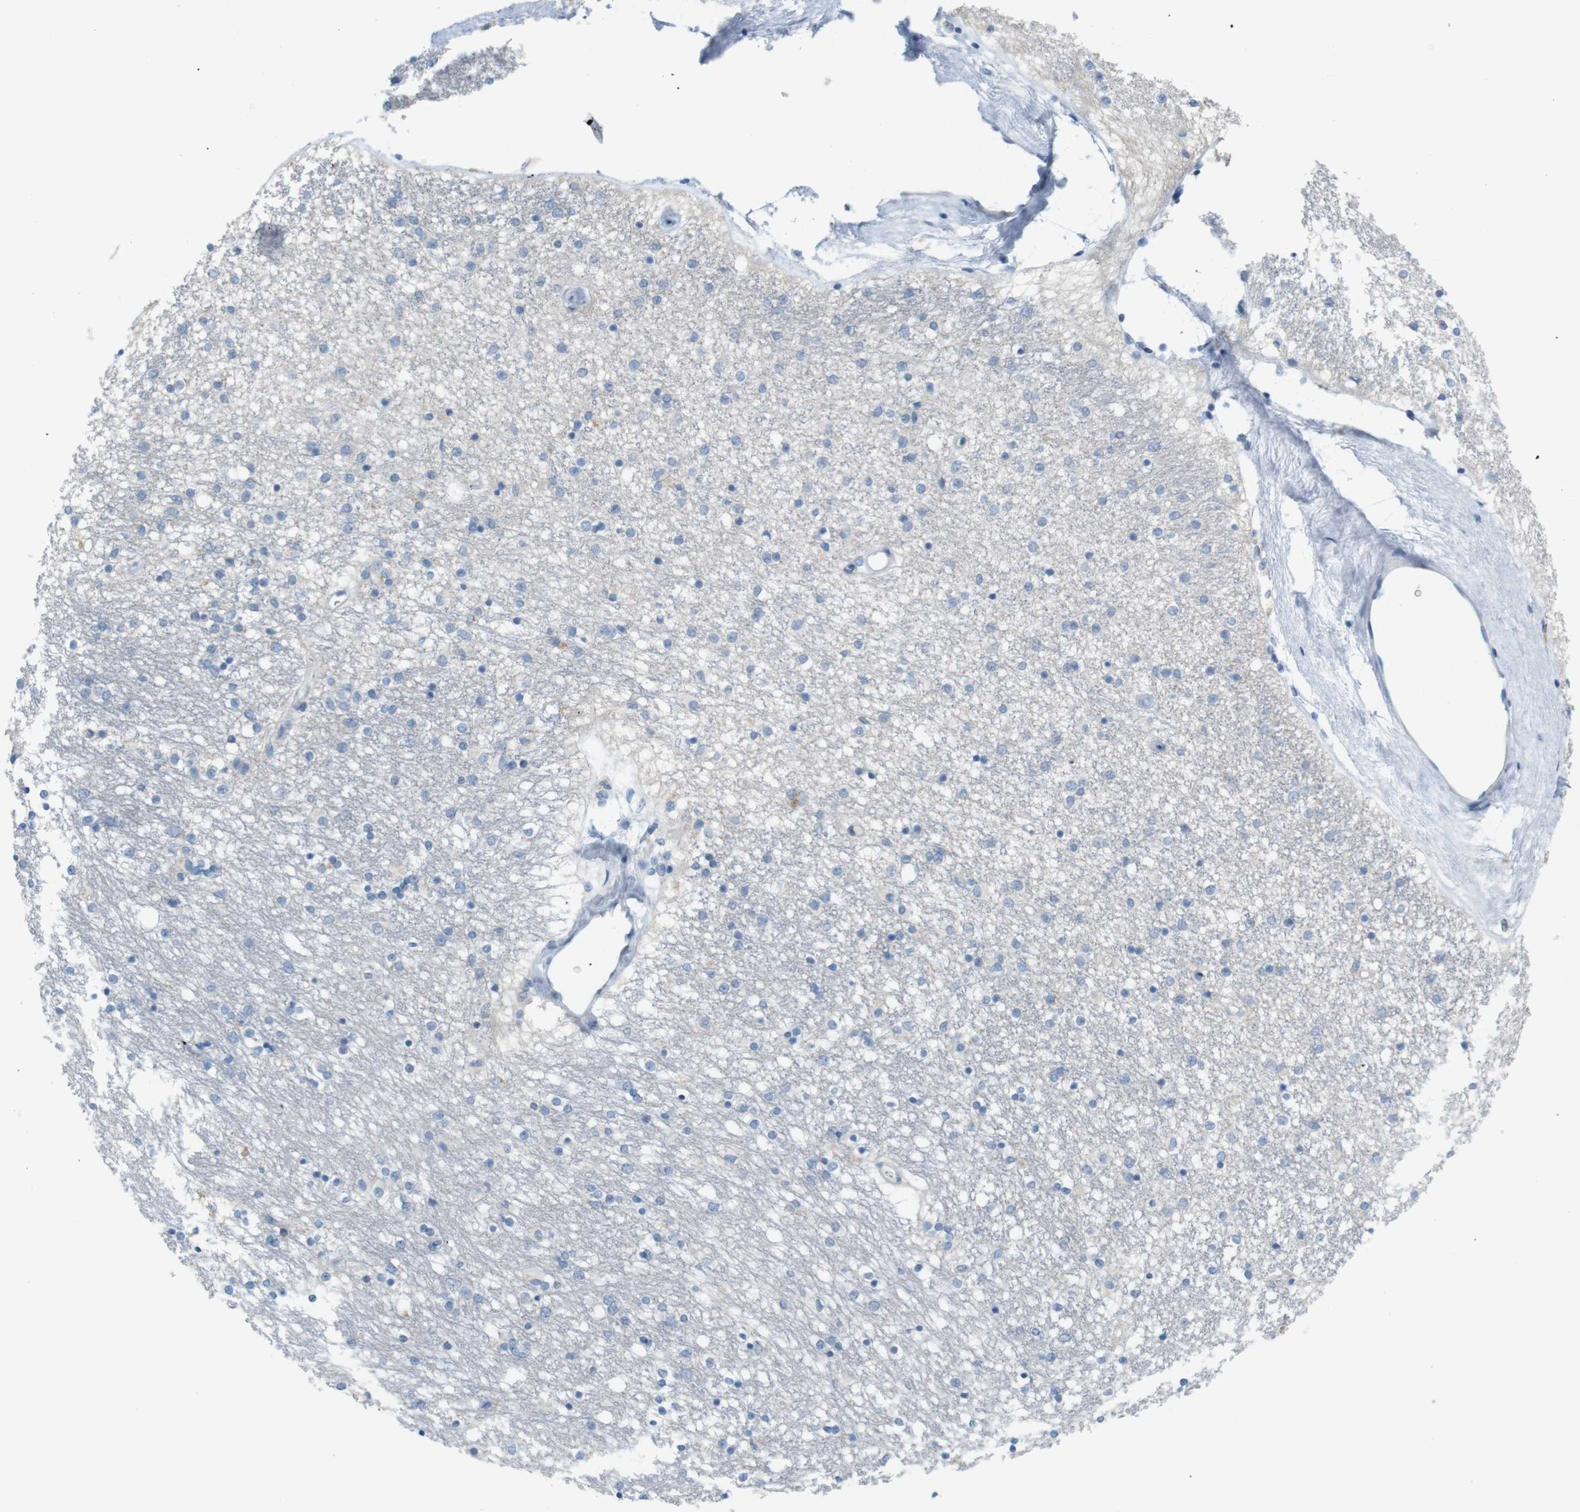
{"staining": {"intensity": "negative", "quantity": "none", "location": "none"}, "tissue": "caudate", "cell_type": "Glial cells", "image_type": "normal", "snomed": [{"axis": "morphology", "description": "Normal tissue, NOS"}, {"axis": "topography", "description": "Lateral ventricle wall"}], "caption": "Immunohistochemical staining of normal human caudate displays no significant staining in glial cells.", "gene": "LRRK2", "patient": {"sex": "female", "age": 54}}